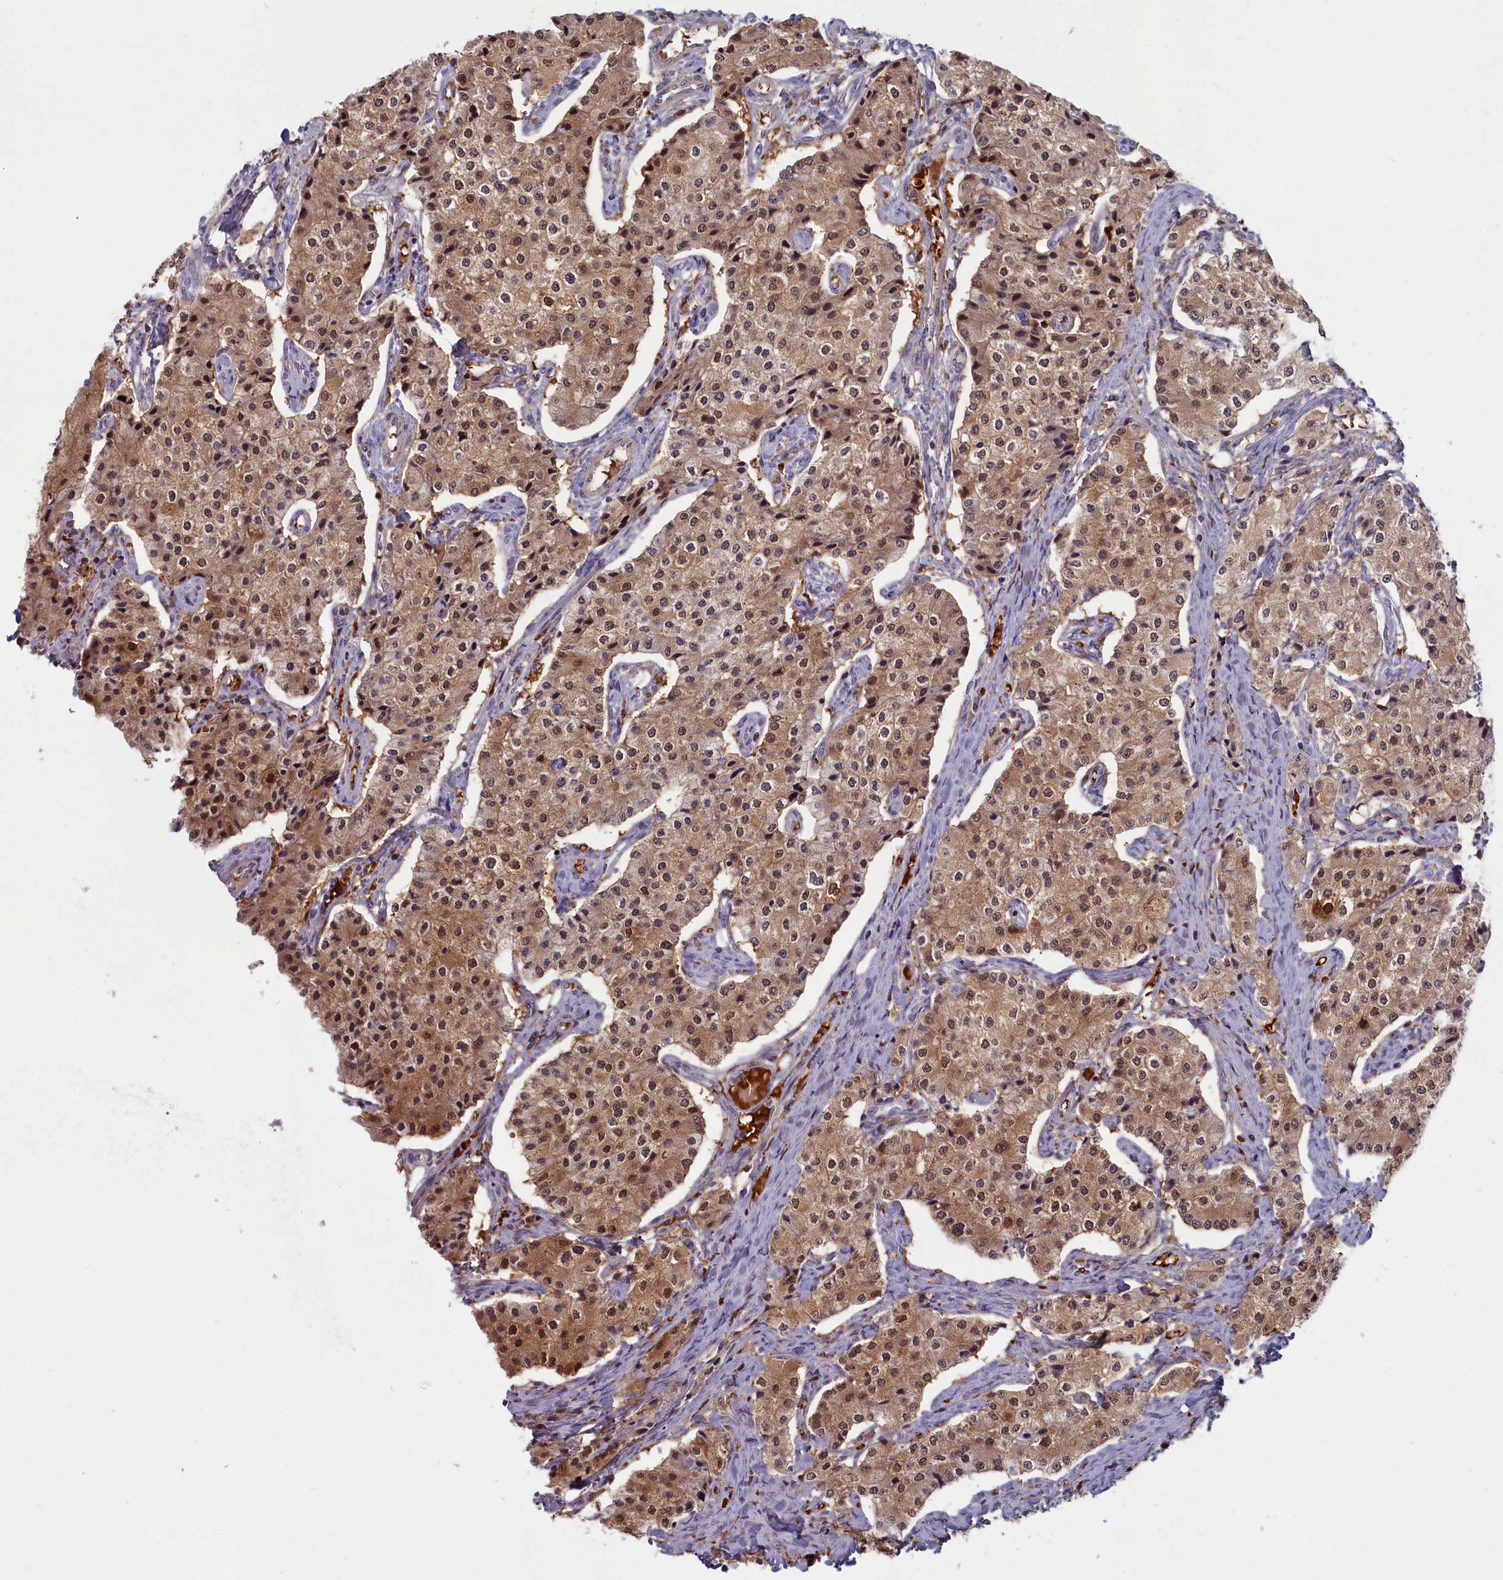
{"staining": {"intensity": "moderate", "quantity": ">75%", "location": "cytoplasmic/membranous,nuclear"}, "tissue": "carcinoid", "cell_type": "Tumor cells", "image_type": "cancer", "snomed": [{"axis": "morphology", "description": "Carcinoid, malignant, NOS"}, {"axis": "topography", "description": "Colon"}], "caption": "Immunohistochemistry (DAB) staining of carcinoid shows moderate cytoplasmic/membranous and nuclear protein staining in about >75% of tumor cells.", "gene": "BLVRB", "patient": {"sex": "female", "age": 52}}